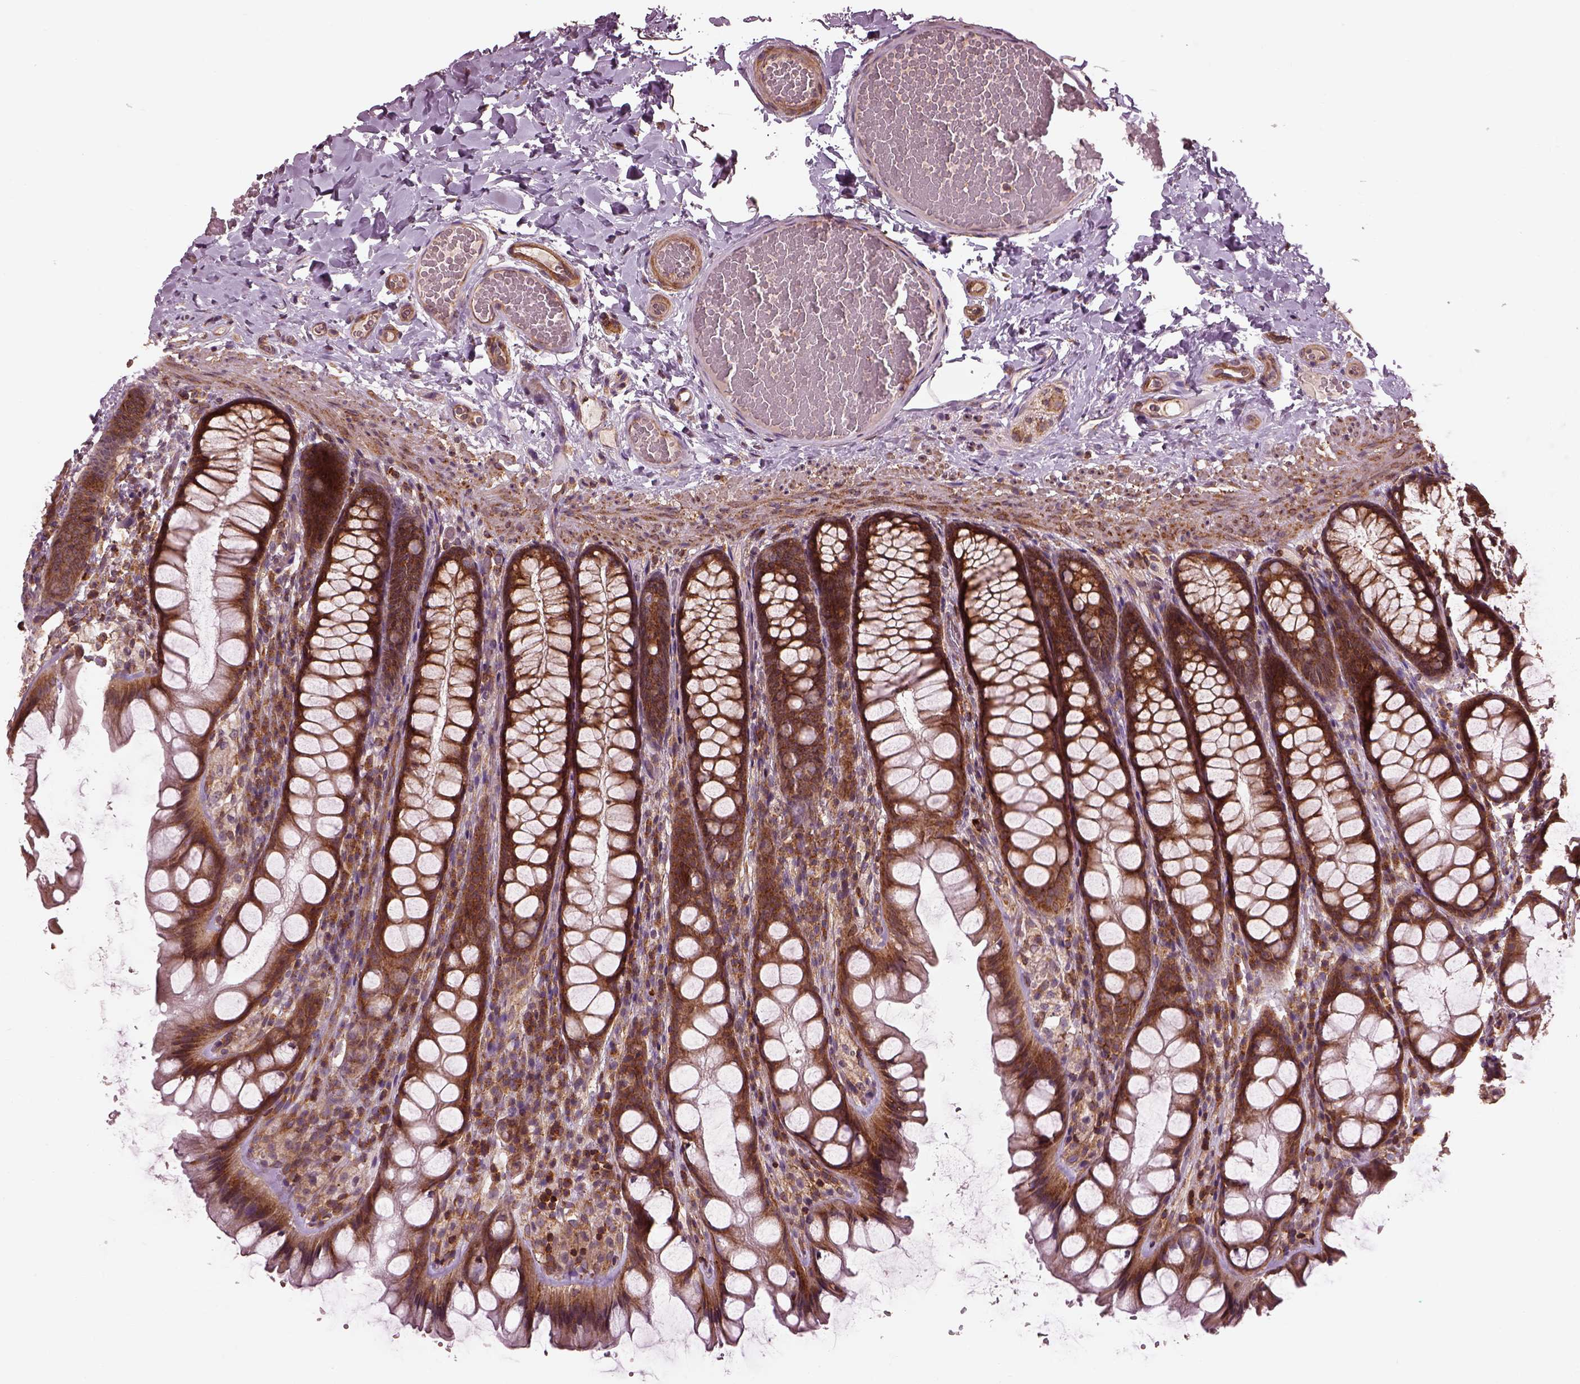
{"staining": {"intensity": "moderate", "quantity": "25%-75%", "location": "cytoplasmic/membranous"}, "tissue": "colon", "cell_type": "Endothelial cells", "image_type": "normal", "snomed": [{"axis": "morphology", "description": "Normal tissue, NOS"}, {"axis": "topography", "description": "Colon"}], "caption": "Immunohistochemical staining of benign colon reveals medium levels of moderate cytoplasmic/membranous positivity in about 25%-75% of endothelial cells. The staining was performed using DAB to visualize the protein expression in brown, while the nuclei were stained in blue with hematoxylin (Magnification: 20x).", "gene": "LSM14A", "patient": {"sex": "male", "age": 47}}